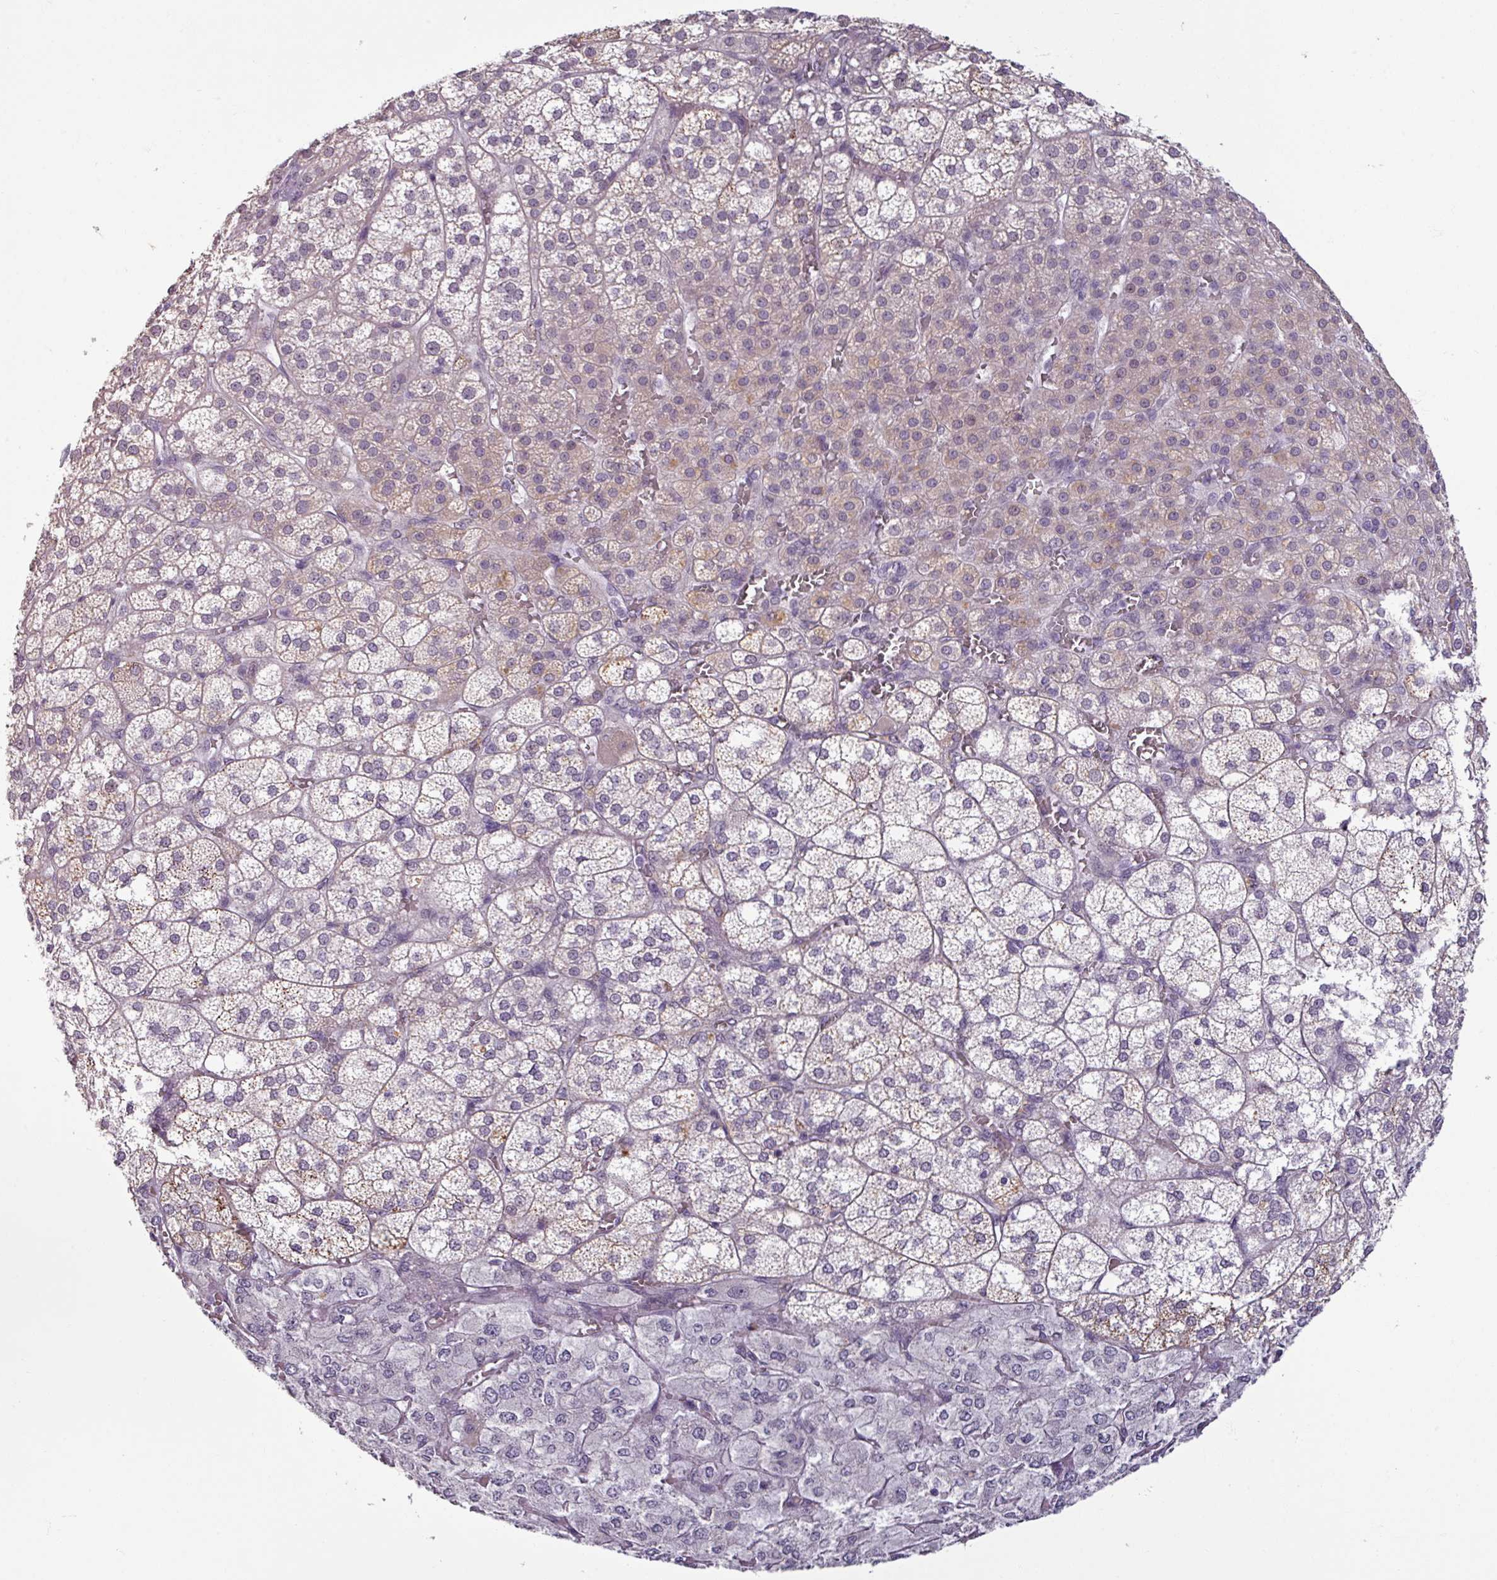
{"staining": {"intensity": "moderate", "quantity": "<25%", "location": "cytoplasmic/membranous,nuclear"}, "tissue": "adrenal gland", "cell_type": "Glandular cells", "image_type": "normal", "snomed": [{"axis": "morphology", "description": "Normal tissue, NOS"}, {"axis": "topography", "description": "Adrenal gland"}], "caption": "Immunohistochemical staining of benign human adrenal gland shows moderate cytoplasmic/membranous,nuclear protein staining in about <25% of glandular cells. (IHC, brightfield microscopy, high magnification).", "gene": "UVSSA", "patient": {"sex": "female", "age": 60}}